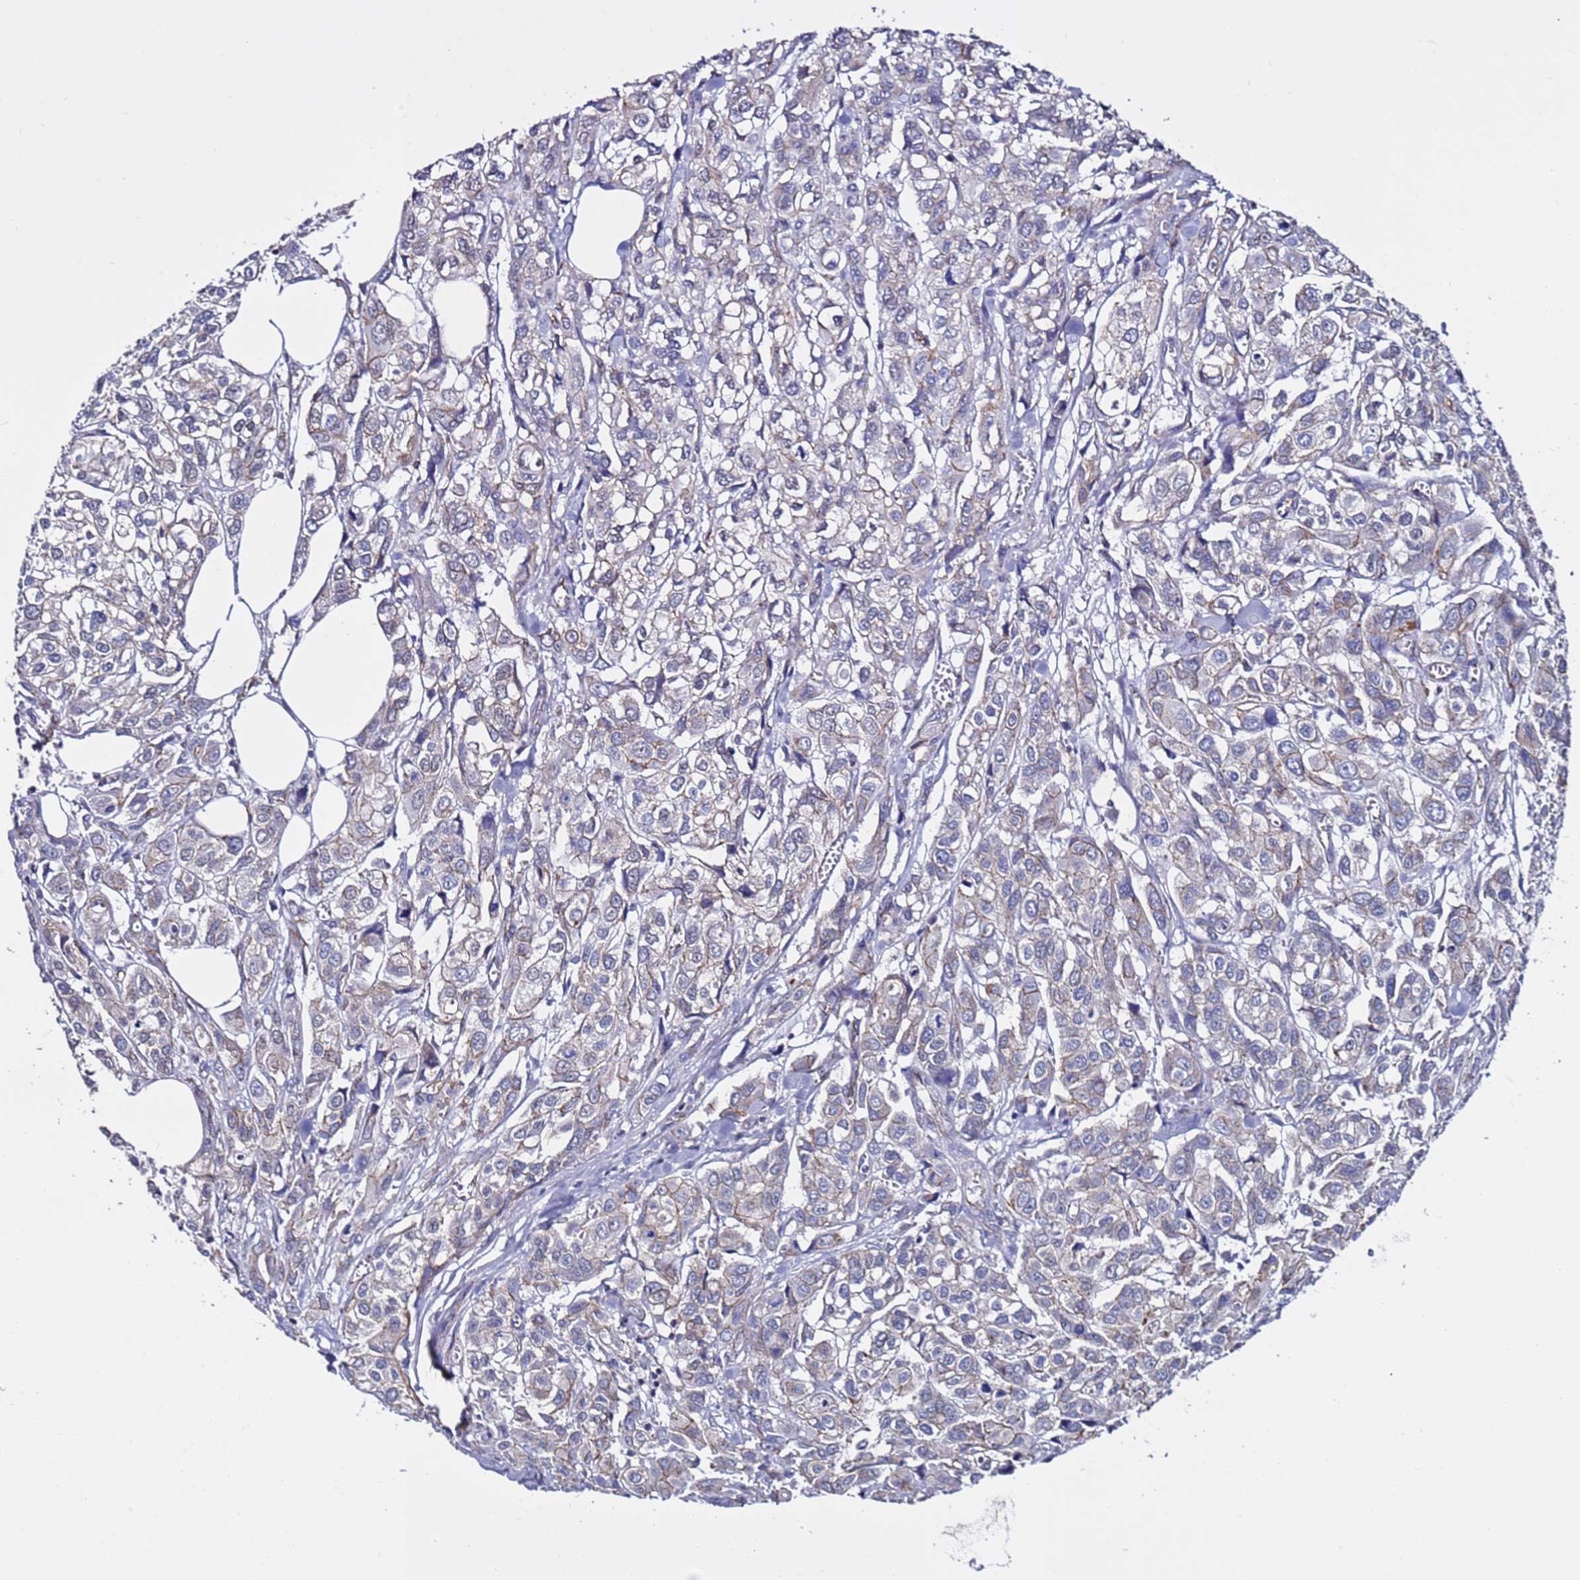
{"staining": {"intensity": "weak", "quantity": "<25%", "location": "cytoplasmic/membranous"}, "tissue": "urothelial cancer", "cell_type": "Tumor cells", "image_type": "cancer", "snomed": [{"axis": "morphology", "description": "Urothelial carcinoma, High grade"}, {"axis": "topography", "description": "Urinary bladder"}], "caption": "Protein analysis of urothelial cancer displays no significant expression in tumor cells.", "gene": "TENM3", "patient": {"sex": "male", "age": 67}}